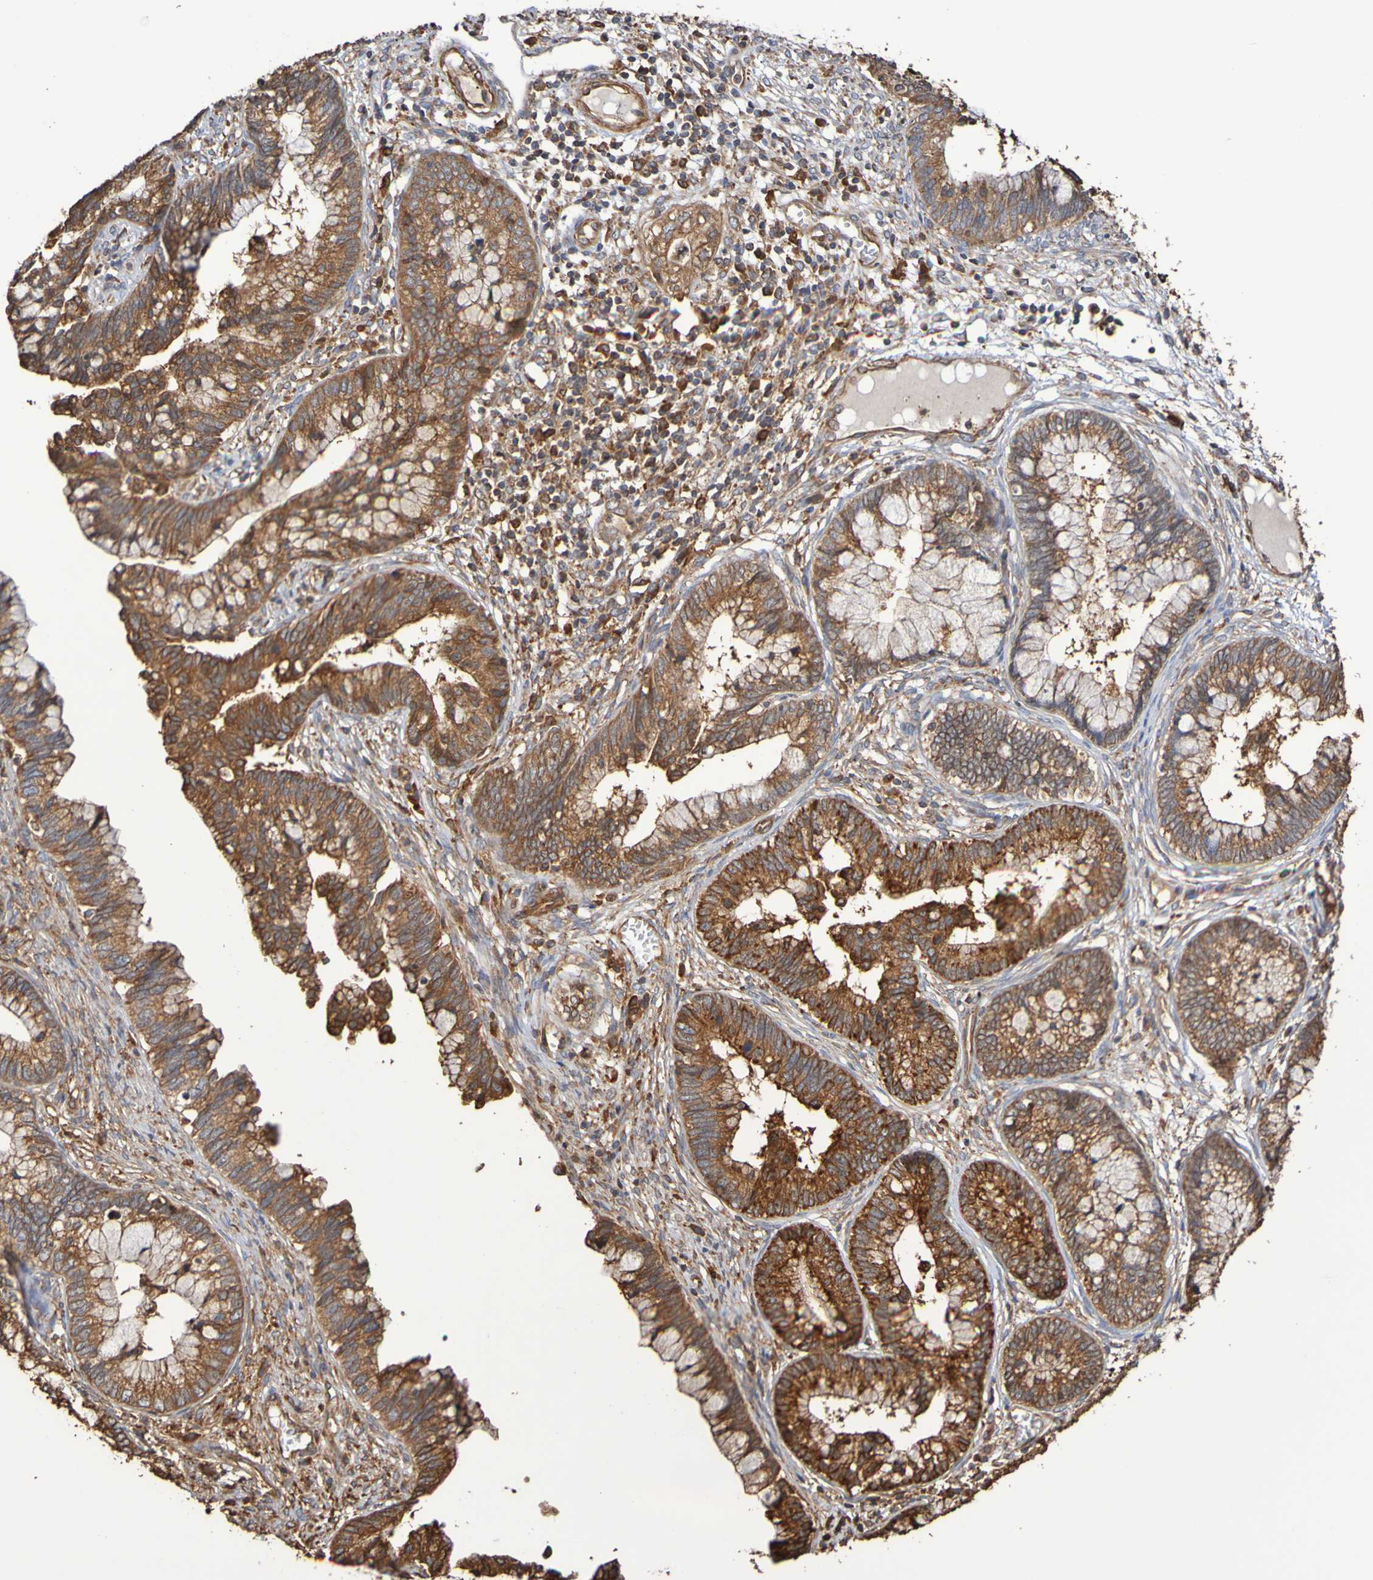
{"staining": {"intensity": "moderate", "quantity": ">75%", "location": "cytoplasmic/membranous"}, "tissue": "cervical cancer", "cell_type": "Tumor cells", "image_type": "cancer", "snomed": [{"axis": "morphology", "description": "Adenocarcinoma, NOS"}, {"axis": "topography", "description": "Cervix"}], "caption": "Brown immunohistochemical staining in human cervical cancer (adenocarcinoma) reveals moderate cytoplasmic/membranous positivity in about >75% of tumor cells.", "gene": "RAB11A", "patient": {"sex": "female", "age": 44}}